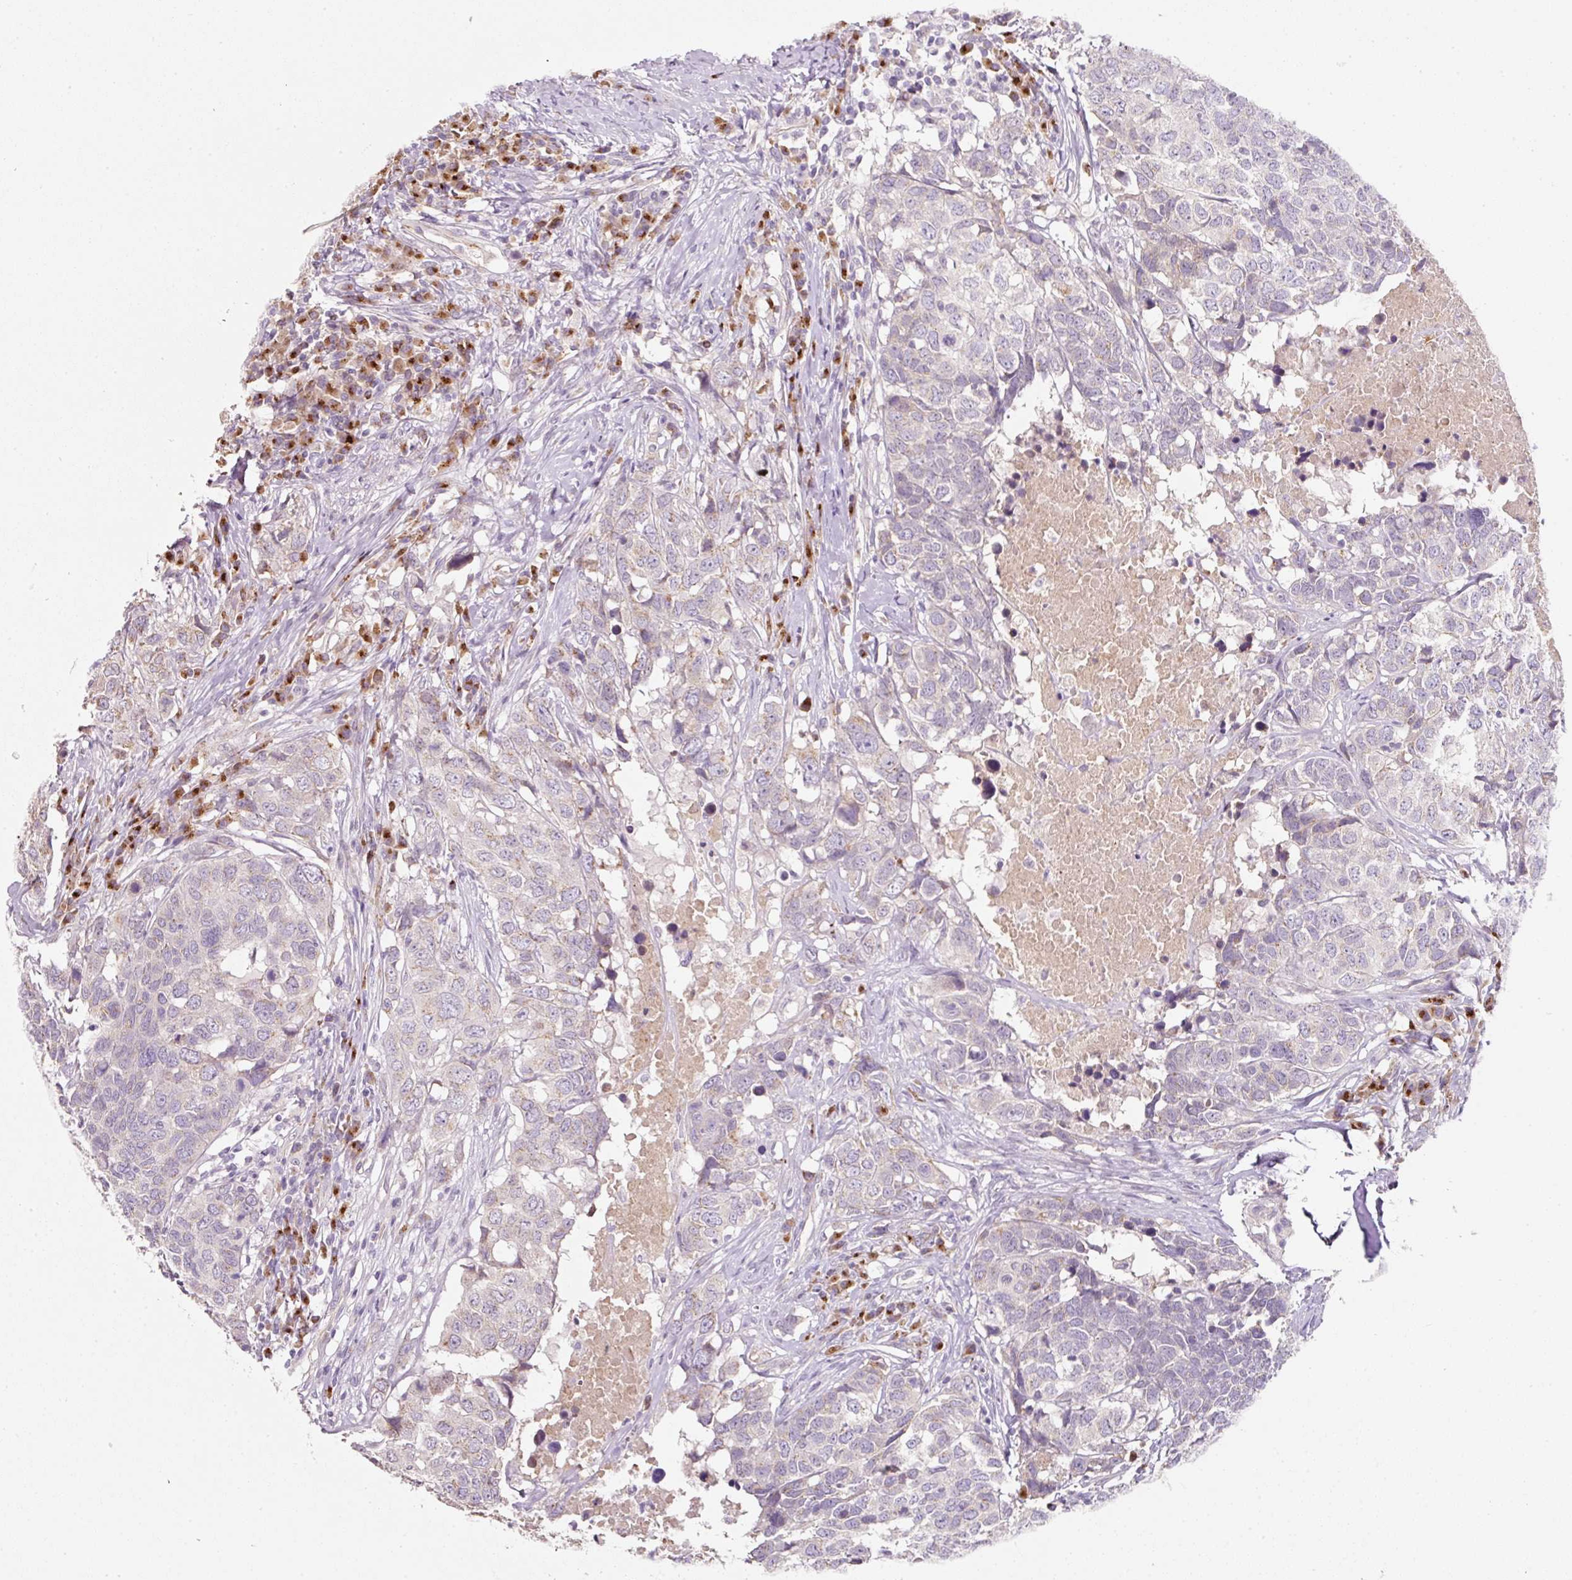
{"staining": {"intensity": "negative", "quantity": "none", "location": "none"}, "tissue": "head and neck cancer", "cell_type": "Tumor cells", "image_type": "cancer", "snomed": [{"axis": "morphology", "description": "Squamous cell carcinoma, NOS"}, {"axis": "topography", "description": "Head-Neck"}], "caption": "DAB immunohistochemical staining of head and neck squamous cell carcinoma shows no significant expression in tumor cells.", "gene": "NBPF11", "patient": {"sex": "male", "age": 66}}